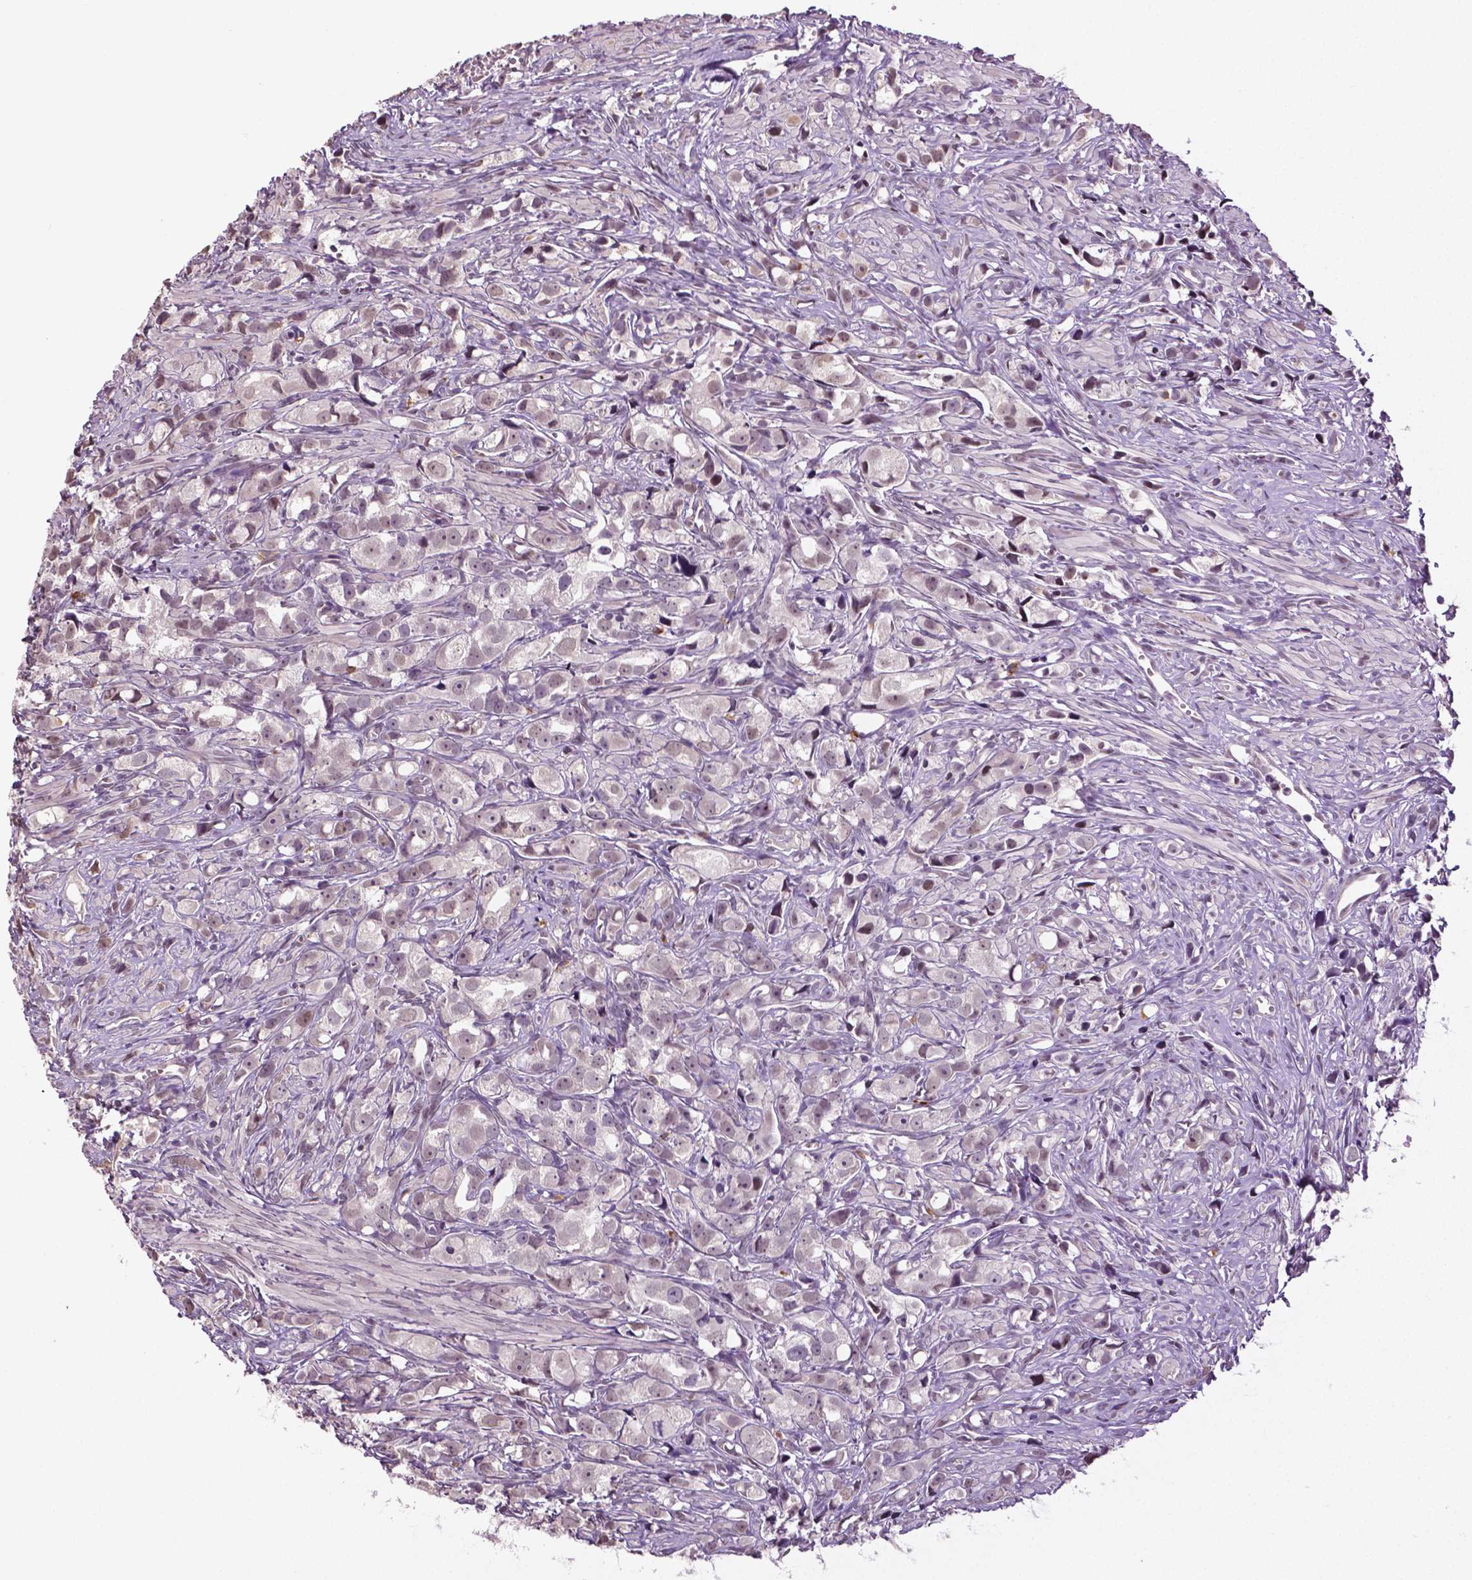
{"staining": {"intensity": "weak", "quantity": "25%-75%", "location": "nuclear"}, "tissue": "prostate cancer", "cell_type": "Tumor cells", "image_type": "cancer", "snomed": [{"axis": "morphology", "description": "Adenocarcinoma, High grade"}, {"axis": "topography", "description": "Prostate"}], "caption": "The histopathology image shows immunohistochemical staining of prostate cancer (high-grade adenocarcinoma). There is weak nuclear expression is identified in about 25%-75% of tumor cells. (brown staining indicates protein expression, while blue staining denotes nuclei).", "gene": "DLX5", "patient": {"sex": "male", "age": 75}}